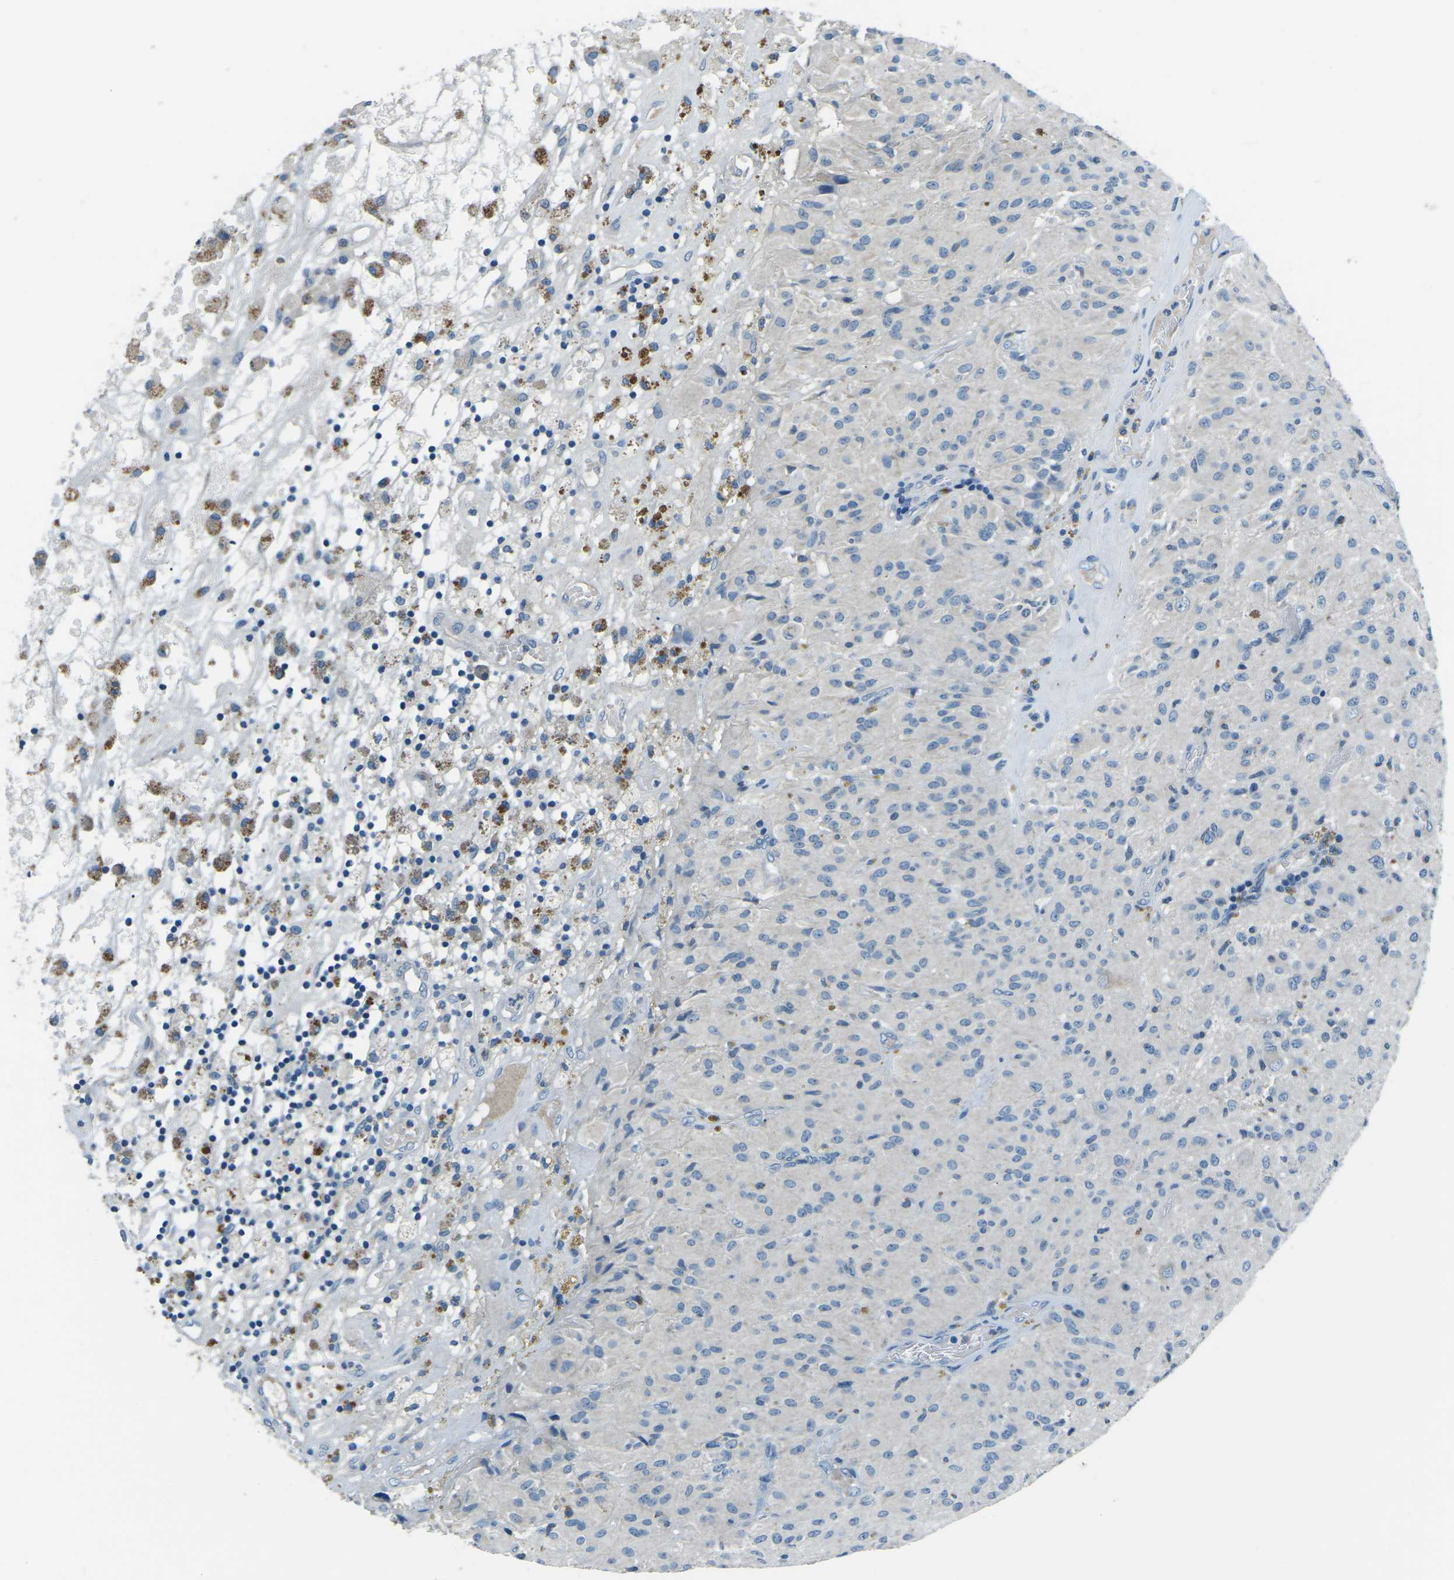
{"staining": {"intensity": "negative", "quantity": "none", "location": "none"}, "tissue": "glioma", "cell_type": "Tumor cells", "image_type": "cancer", "snomed": [{"axis": "morphology", "description": "Glioma, malignant, High grade"}, {"axis": "topography", "description": "Brain"}], "caption": "Malignant glioma (high-grade) was stained to show a protein in brown. There is no significant staining in tumor cells. (DAB immunohistochemistry, high magnification).", "gene": "CD1D", "patient": {"sex": "female", "age": 59}}